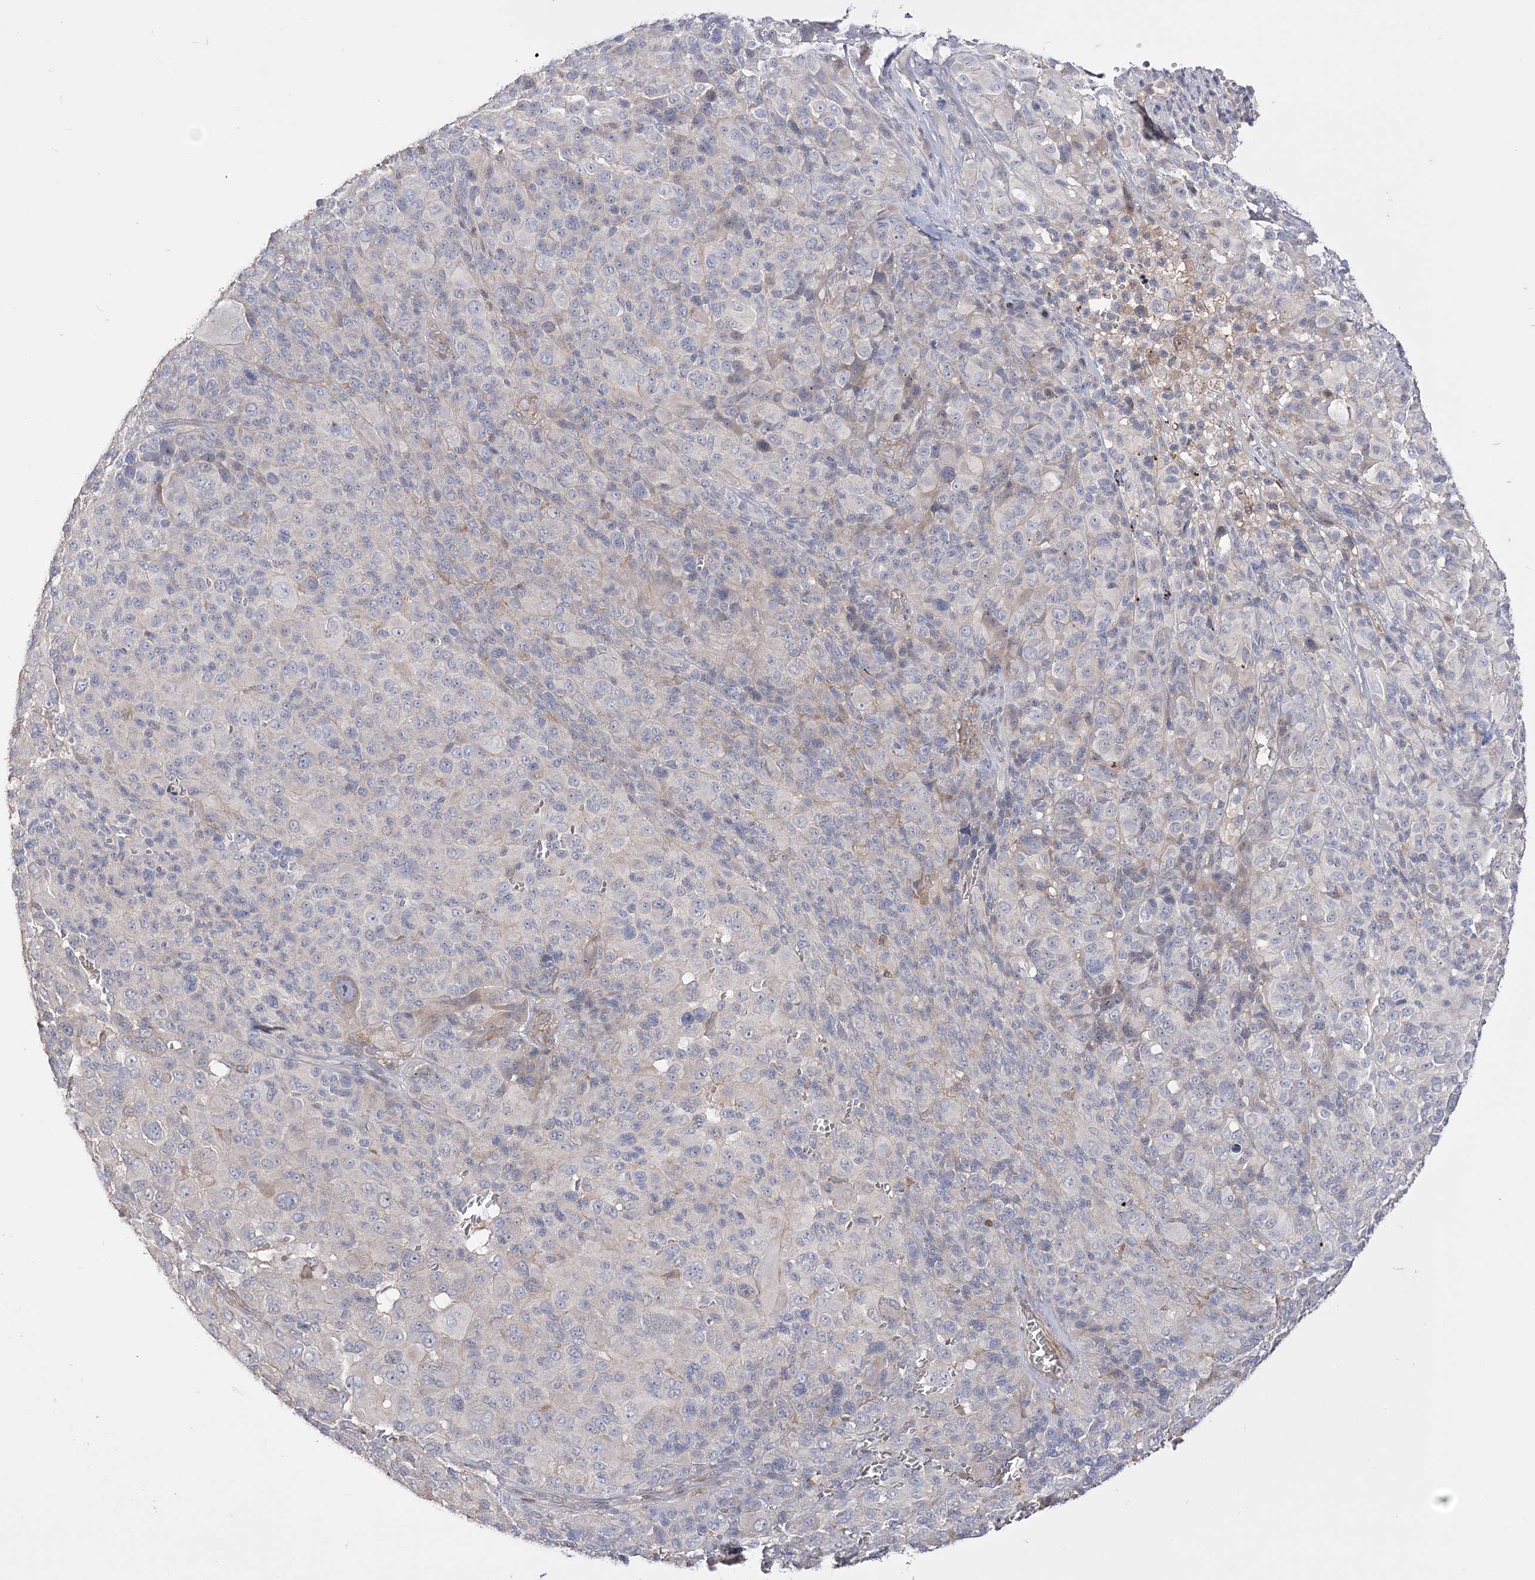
{"staining": {"intensity": "negative", "quantity": "none", "location": "none"}, "tissue": "melanoma", "cell_type": "Tumor cells", "image_type": "cancer", "snomed": [{"axis": "morphology", "description": "Malignant melanoma, NOS"}, {"axis": "topography", "description": "Skin of trunk"}], "caption": "IHC histopathology image of malignant melanoma stained for a protein (brown), which shows no staining in tumor cells. Nuclei are stained in blue.", "gene": "SLFN14", "patient": {"sex": "male", "age": 71}}